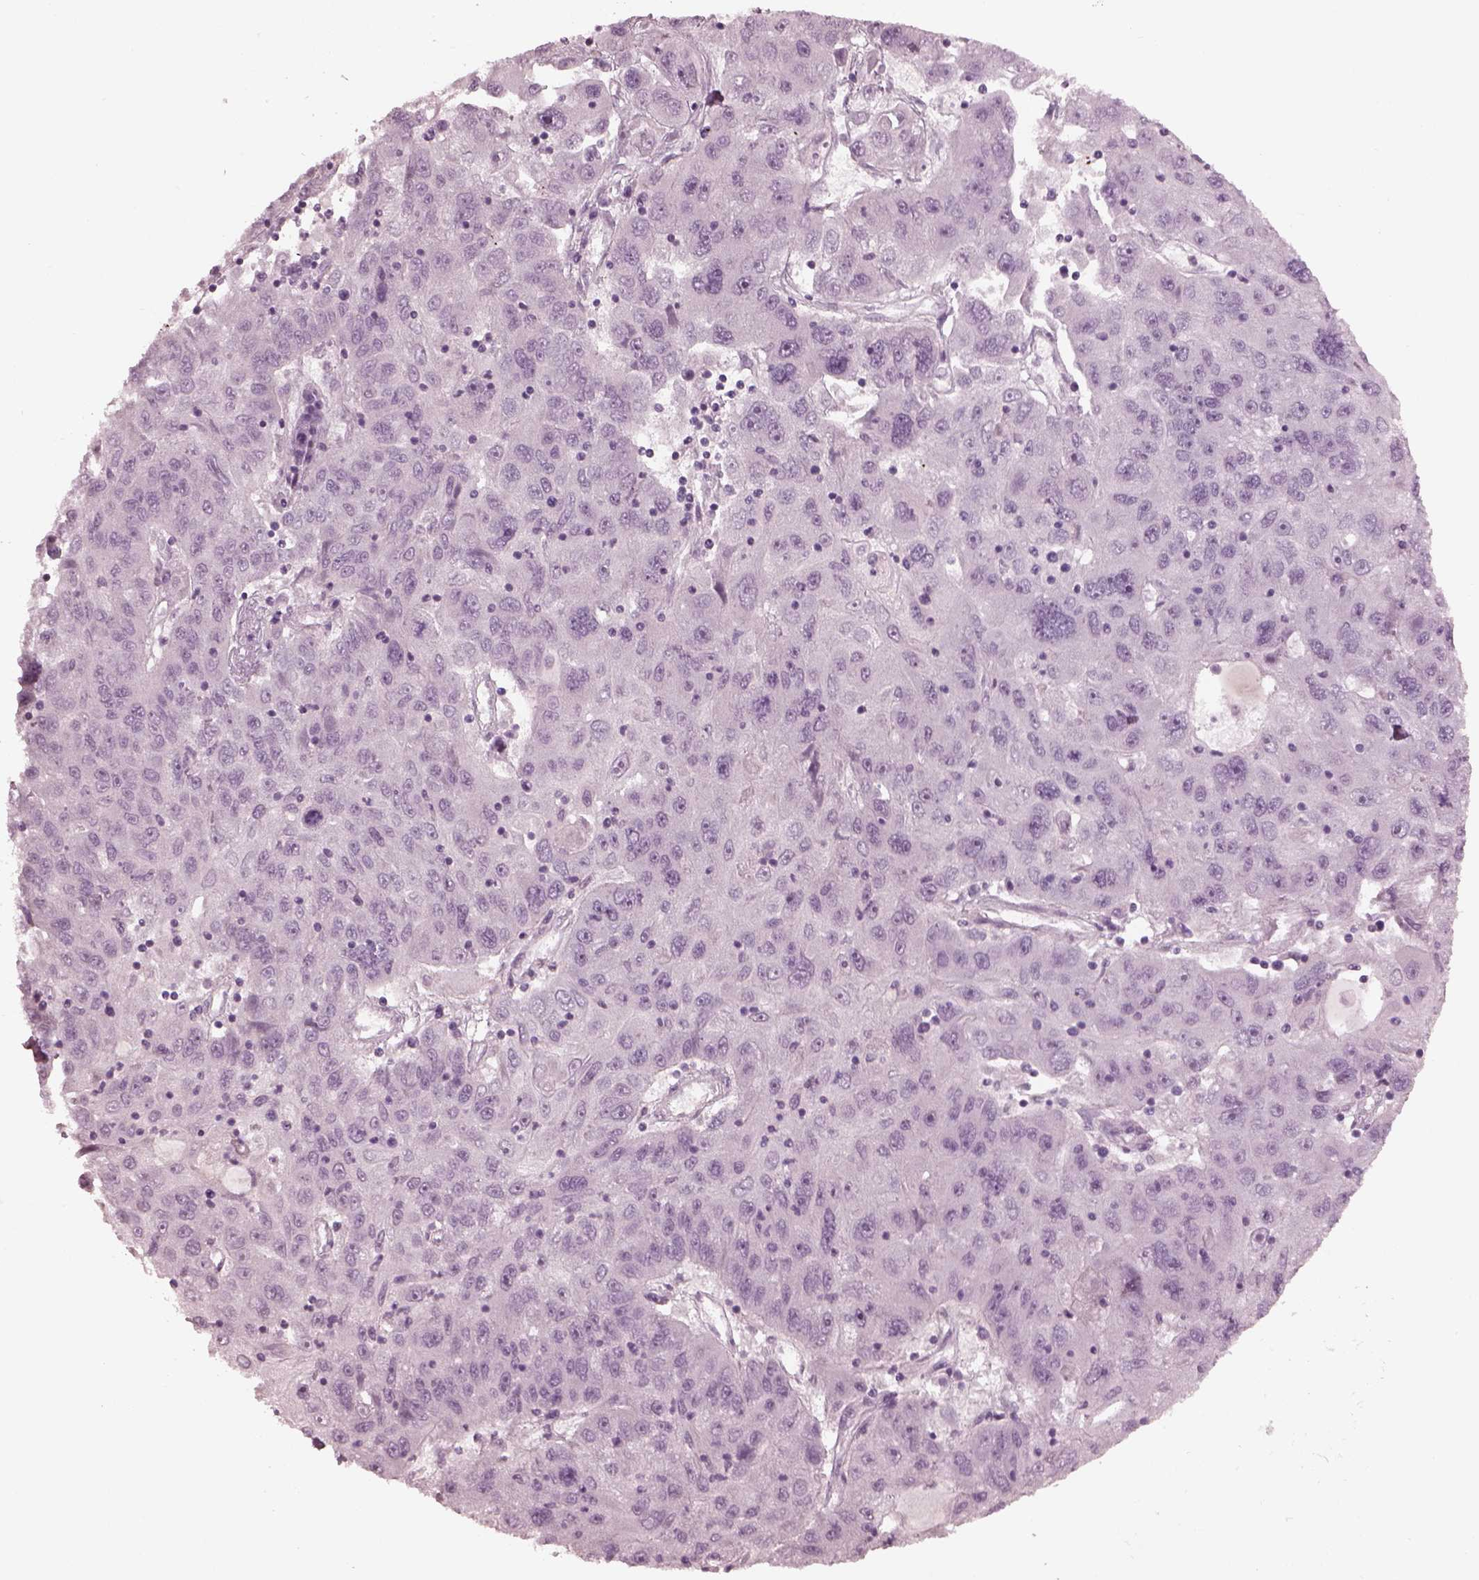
{"staining": {"intensity": "negative", "quantity": "none", "location": "none"}, "tissue": "stomach cancer", "cell_type": "Tumor cells", "image_type": "cancer", "snomed": [{"axis": "morphology", "description": "Adenocarcinoma, NOS"}, {"axis": "topography", "description": "Stomach"}], "caption": "DAB (3,3'-diaminobenzidine) immunohistochemical staining of human adenocarcinoma (stomach) displays no significant staining in tumor cells.", "gene": "EIF4E1B", "patient": {"sex": "male", "age": 56}}